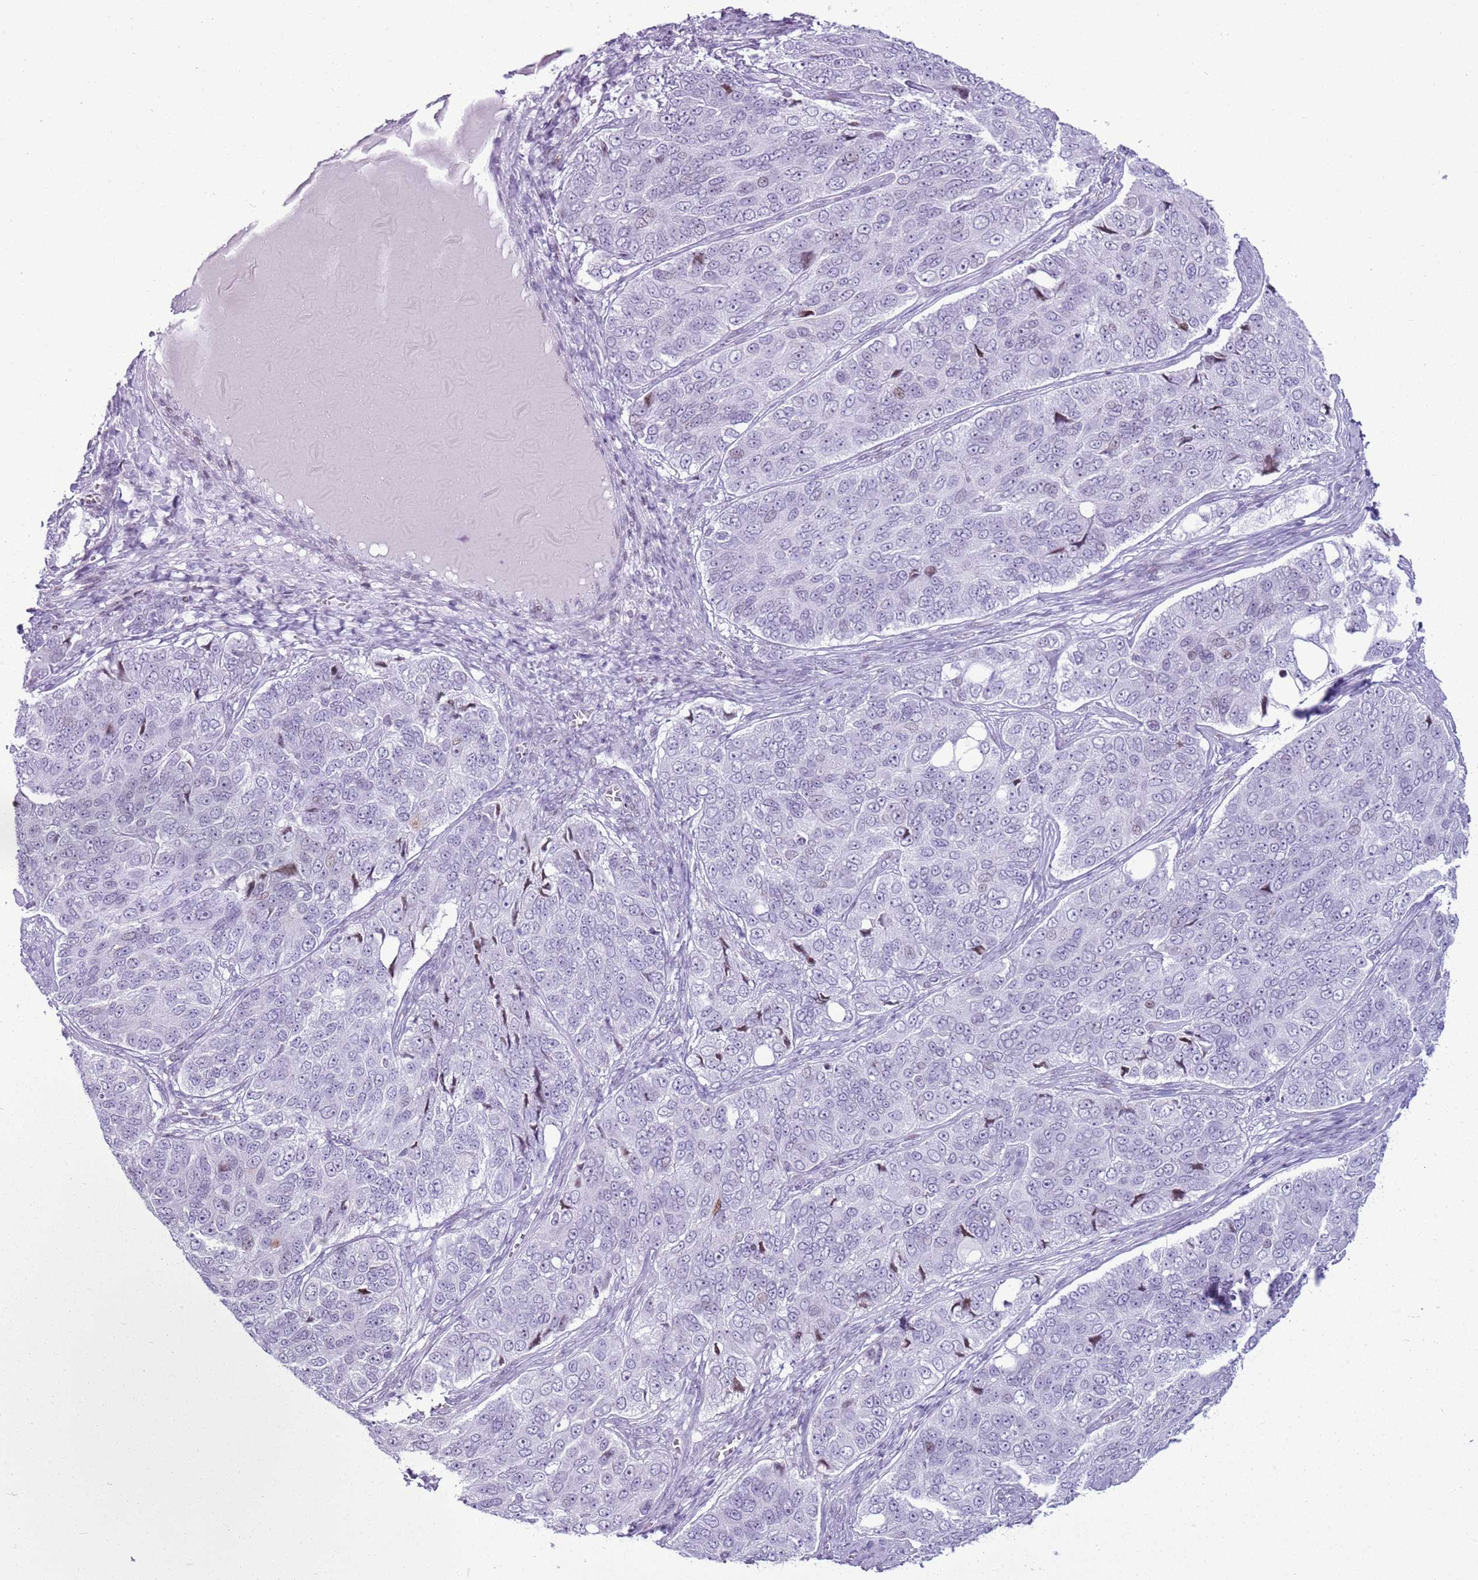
{"staining": {"intensity": "negative", "quantity": "none", "location": "none"}, "tissue": "ovarian cancer", "cell_type": "Tumor cells", "image_type": "cancer", "snomed": [{"axis": "morphology", "description": "Carcinoma, endometroid"}, {"axis": "topography", "description": "Ovary"}], "caption": "IHC of human endometroid carcinoma (ovarian) displays no expression in tumor cells.", "gene": "ASIP", "patient": {"sex": "female", "age": 51}}